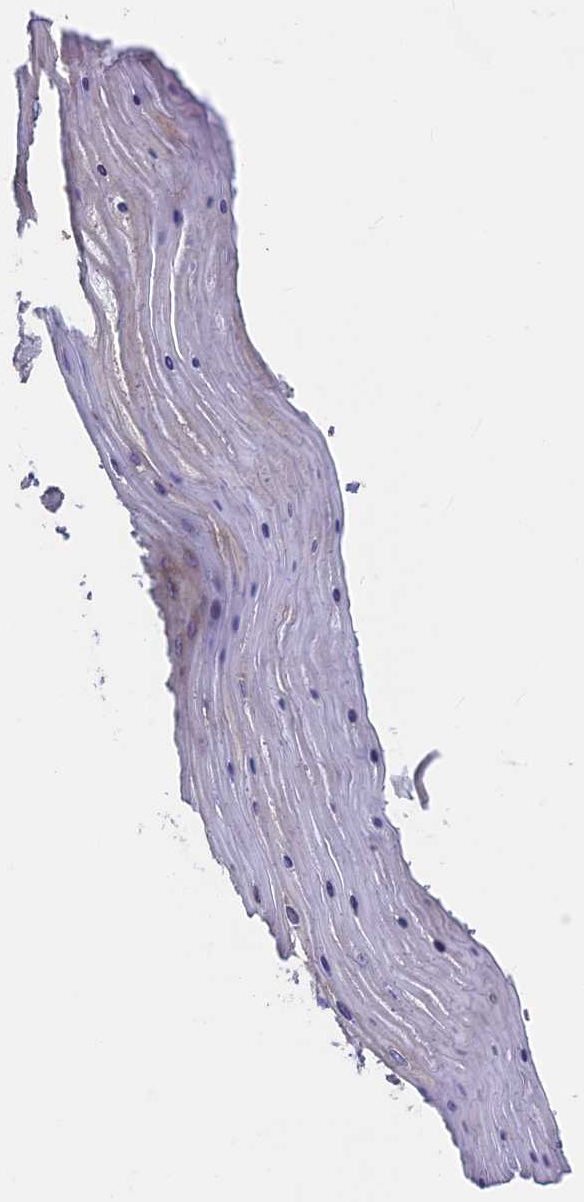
{"staining": {"intensity": "strong", "quantity": ">75%", "location": "cytoplasmic/membranous"}, "tissue": "cervix", "cell_type": "Glandular cells", "image_type": "normal", "snomed": [{"axis": "morphology", "description": "Normal tissue, NOS"}, {"axis": "topography", "description": "Cervix"}], "caption": "Strong cytoplasmic/membranous positivity for a protein is appreciated in approximately >75% of glandular cells of normal cervix using immunohistochemistry.", "gene": "DNM1L", "patient": {"sex": "female", "age": 55}}